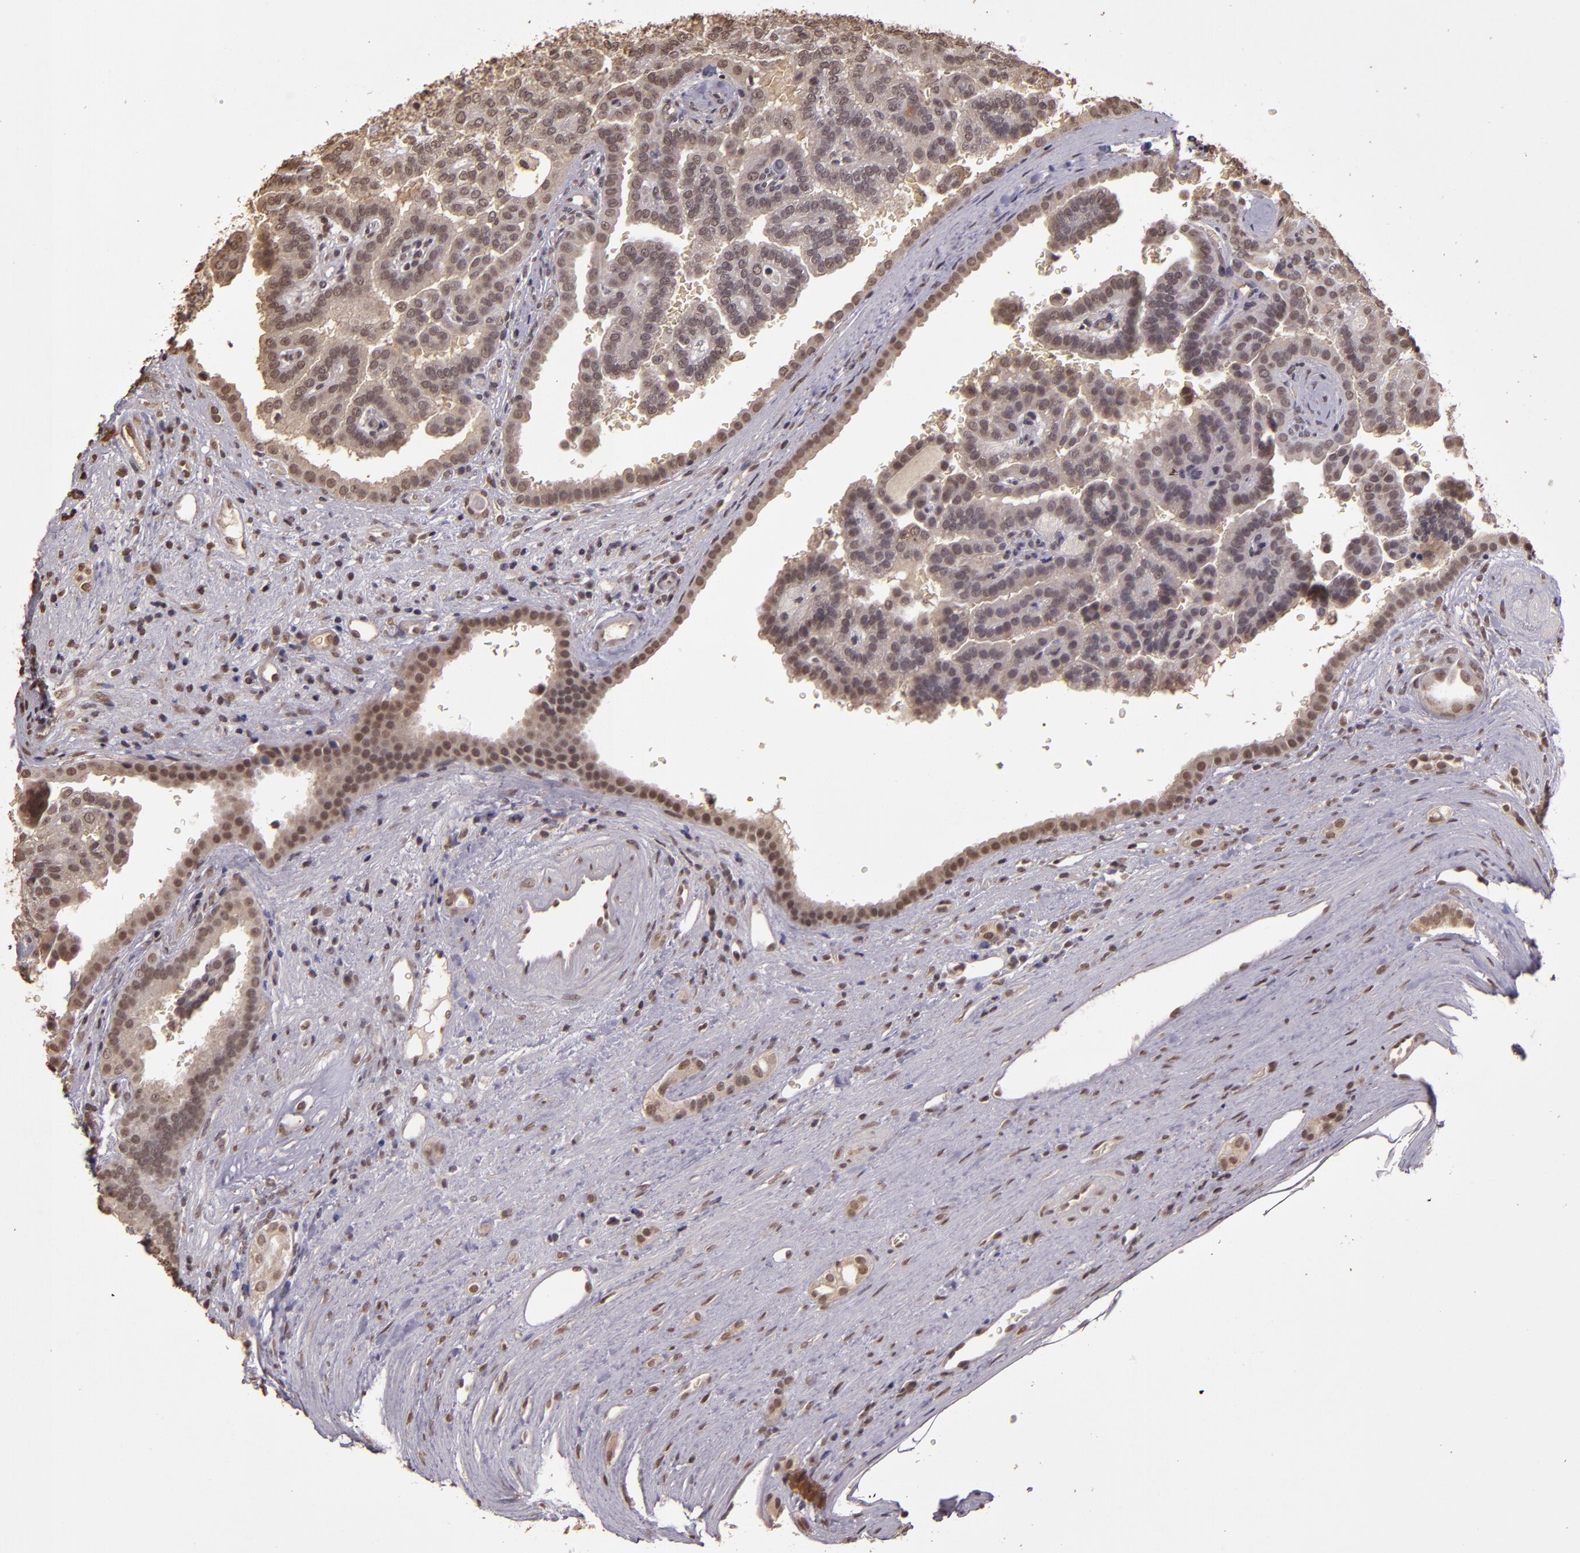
{"staining": {"intensity": "weak", "quantity": ">75%", "location": "cytoplasmic/membranous,nuclear"}, "tissue": "renal cancer", "cell_type": "Tumor cells", "image_type": "cancer", "snomed": [{"axis": "morphology", "description": "Adenocarcinoma, NOS"}, {"axis": "topography", "description": "Kidney"}], "caption": "The photomicrograph shows immunohistochemical staining of renal cancer (adenocarcinoma). There is weak cytoplasmic/membranous and nuclear staining is identified in approximately >75% of tumor cells. The protein of interest is shown in brown color, while the nuclei are stained blue.", "gene": "CUL1", "patient": {"sex": "male", "age": 61}}